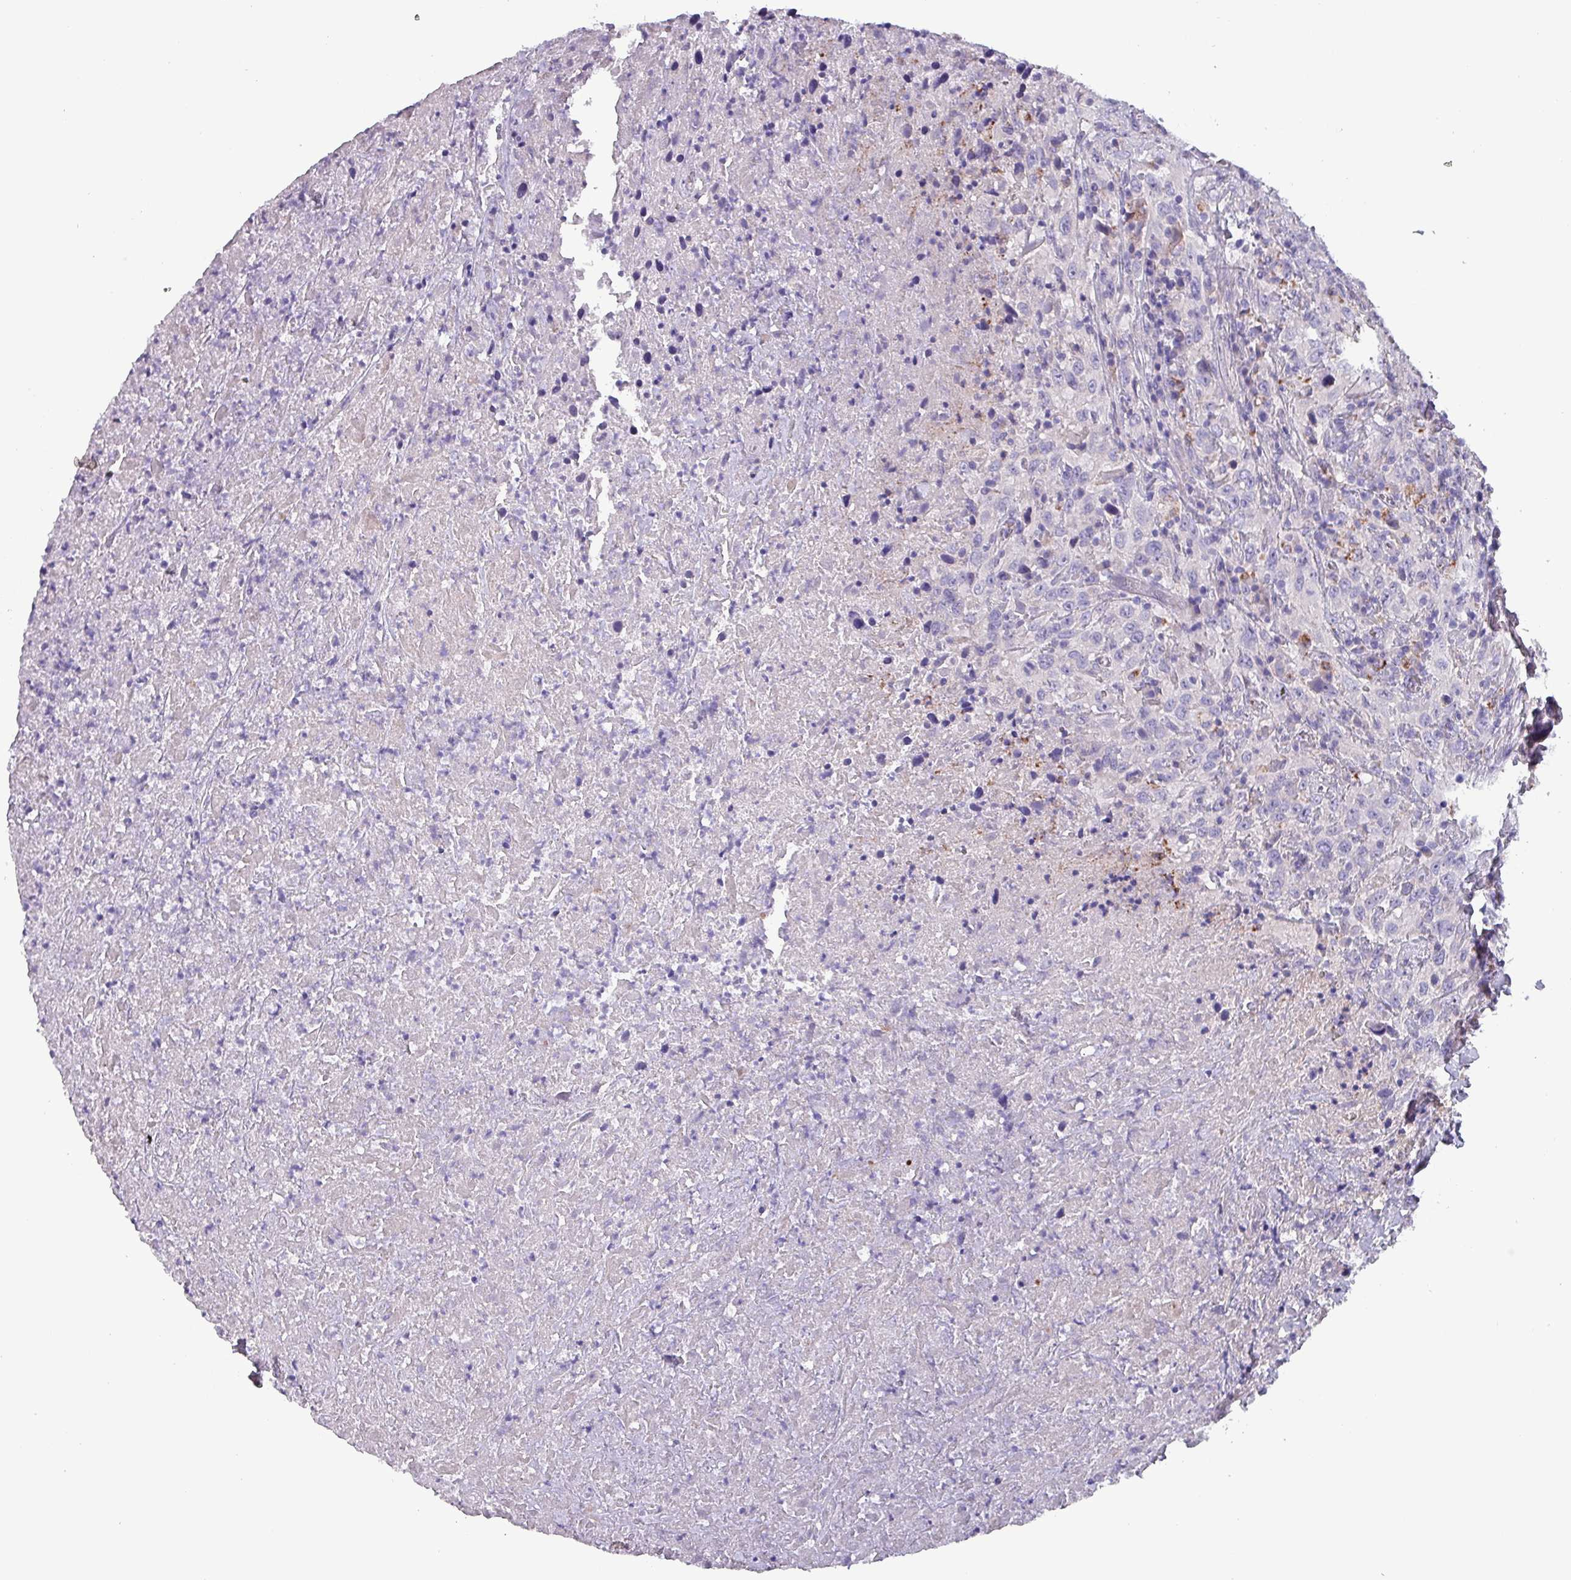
{"staining": {"intensity": "moderate", "quantity": "<25%", "location": "cytoplasmic/membranous"}, "tissue": "urothelial cancer", "cell_type": "Tumor cells", "image_type": "cancer", "snomed": [{"axis": "morphology", "description": "Urothelial carcinoma, High grade"}, {"axis": "topography", "description": "Urinary bladder"}], "caption": "Urothelial cancer tissue shows moderate cytoplasmic/membranous staining in approximately <25% of tumor cells", "gene": "HSD3B7", "patient": {"sex": "male", "age": 61}}